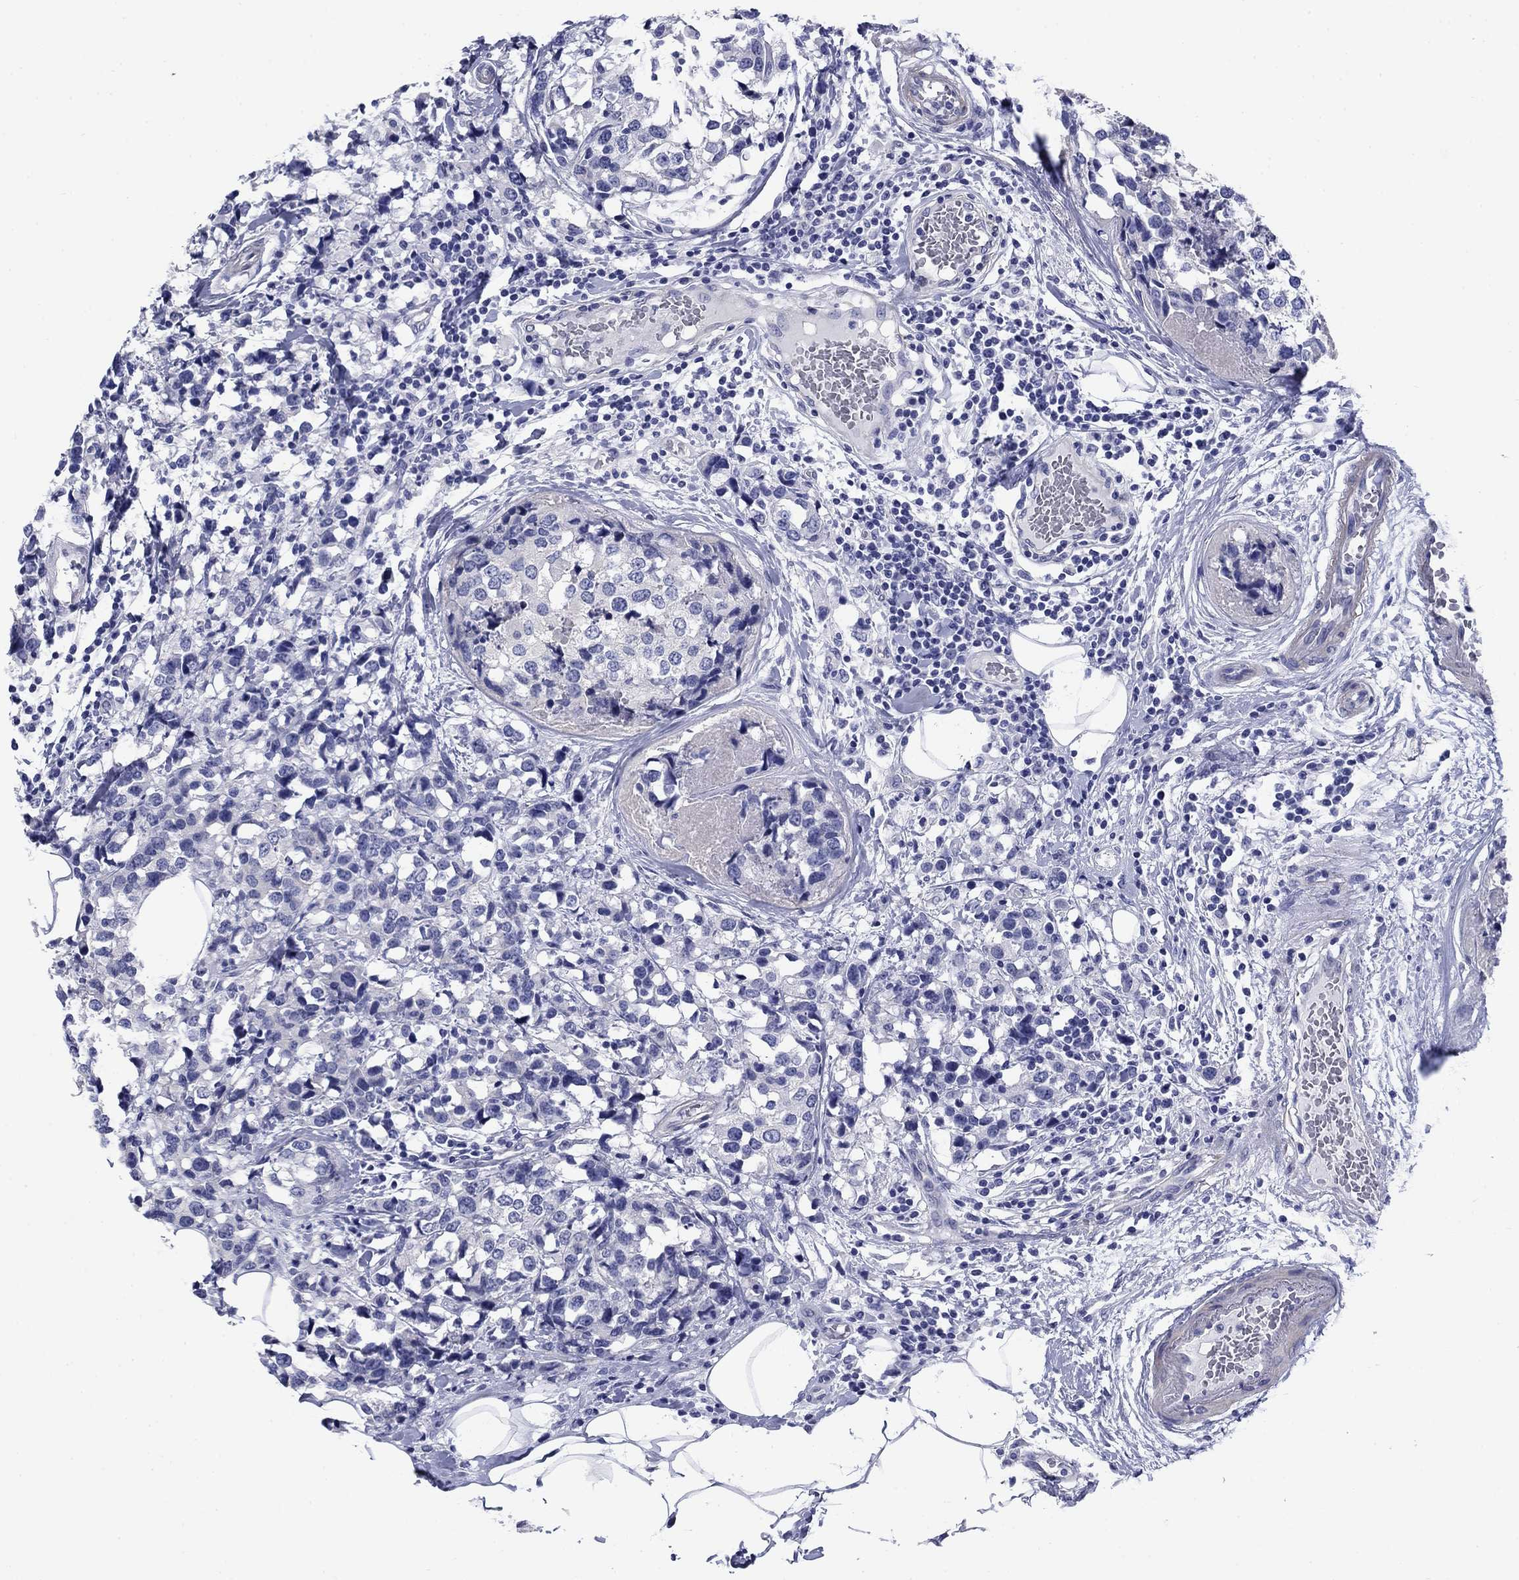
{"staining": {"intensity": "negative", "quantity": "none", "location": "none"}, "tissue": "breast cancer", "cell_type": "Tumor cells", "image_type": "cancer", "snomed": [{"axis": "morphology", "description": "Lobular carcinoma"}, {"axis": "topography", "description": "Breast"}], "caption": "The IHC photomicrograph has no significant expression in tumor cells of lobular carcinoma (breast) tissue.", "gene": "PRKCG", "patient": {"sex": "female", "age": 59}}